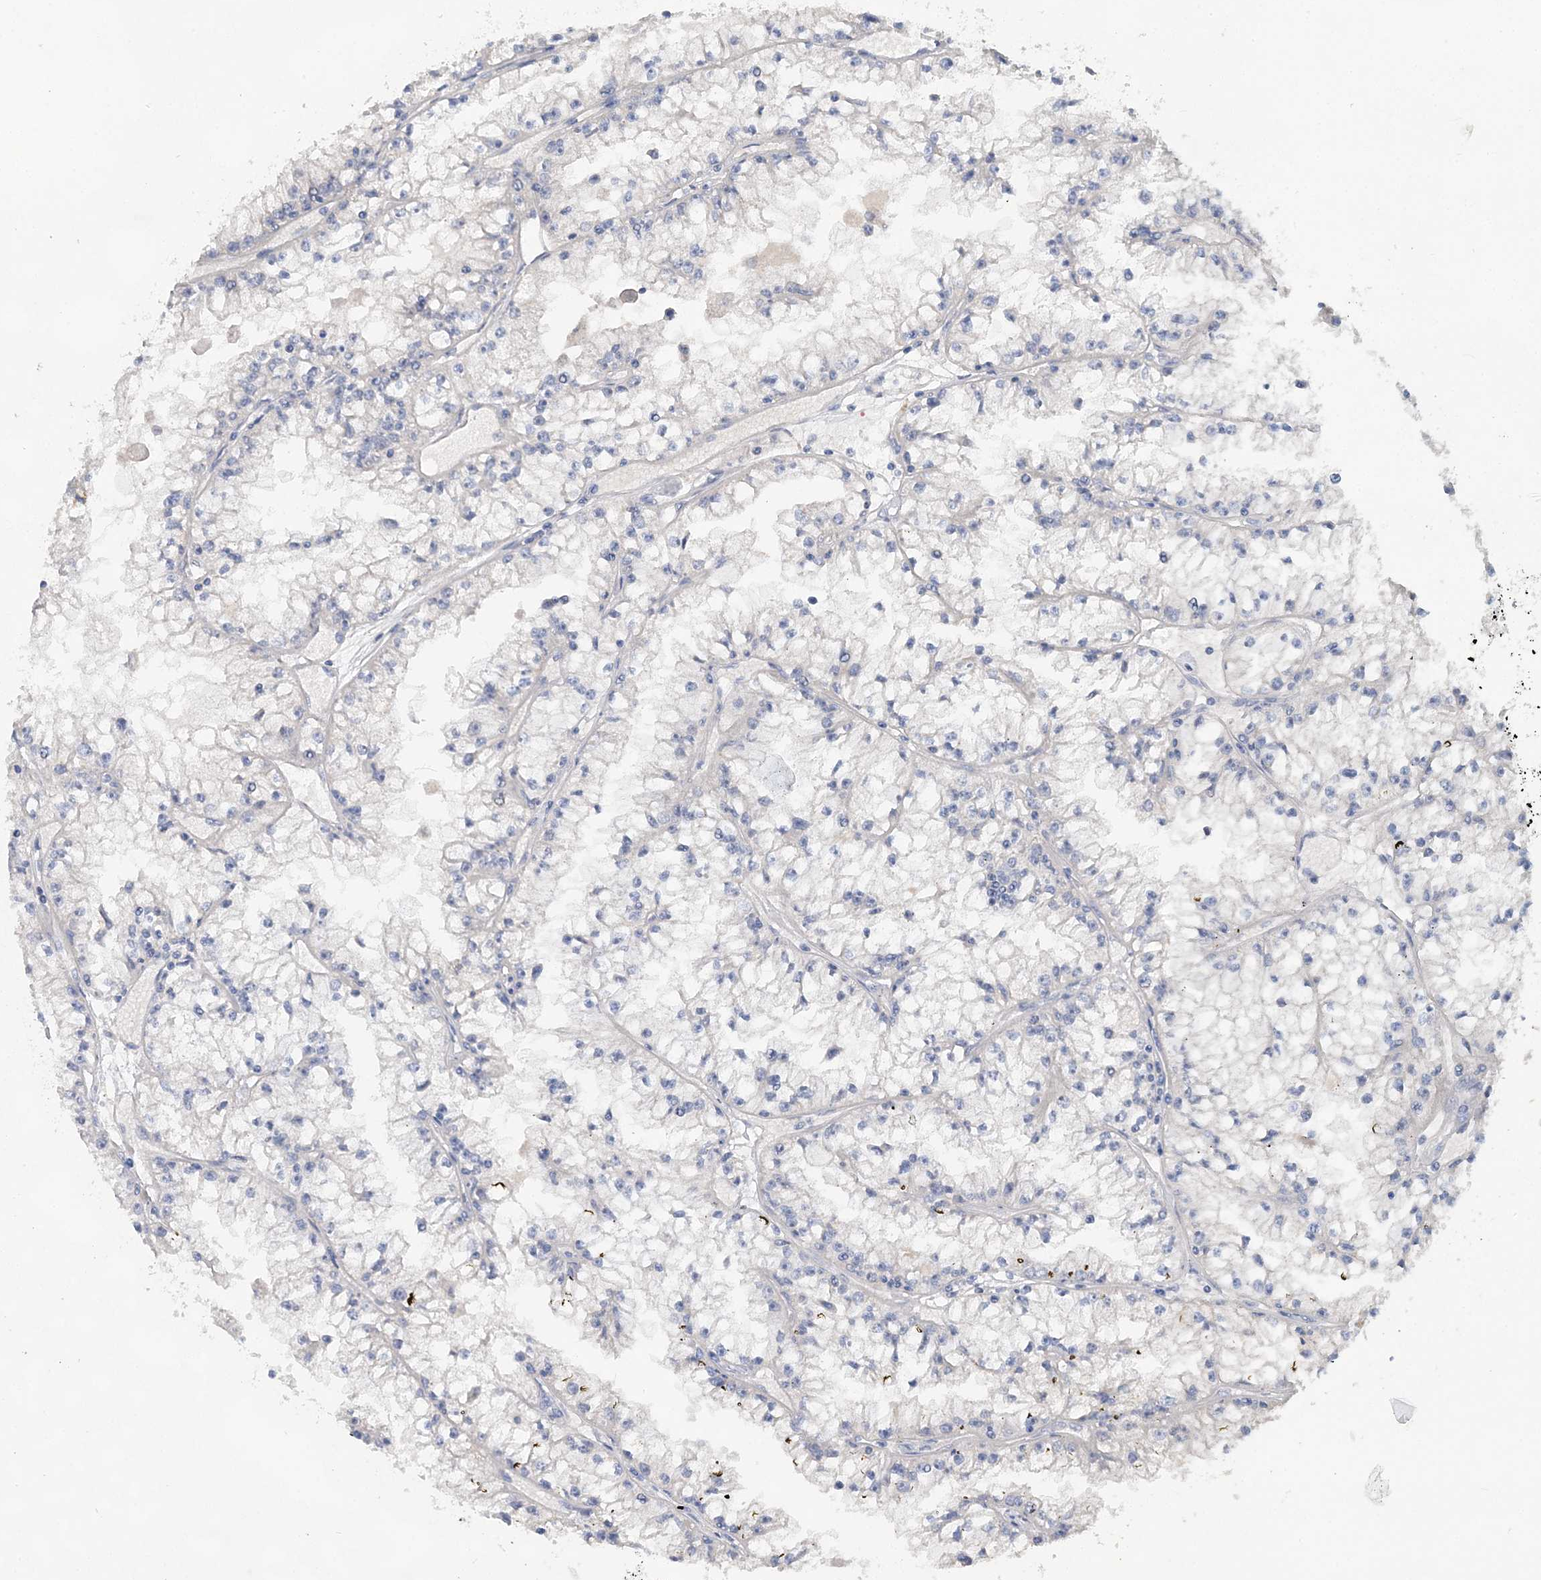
{"staining": {"intensity": "negative", "quantity": "none", "location": "none"}, "tissue": "renal cancer", "cell_type": "Tumor cells", "image_type": "cancer", "snomed": [{"axis": "morphology", "description": "Adenocarcinoma, NOS"}, {"axis": "topography", "description": "Kidney"}], "caption": "An image of human adenocarcinoma (renal) is negative for staining in tumor cells.", "gene": "TRAPPC13", "patient": {"sex": "male", "age": 56}}